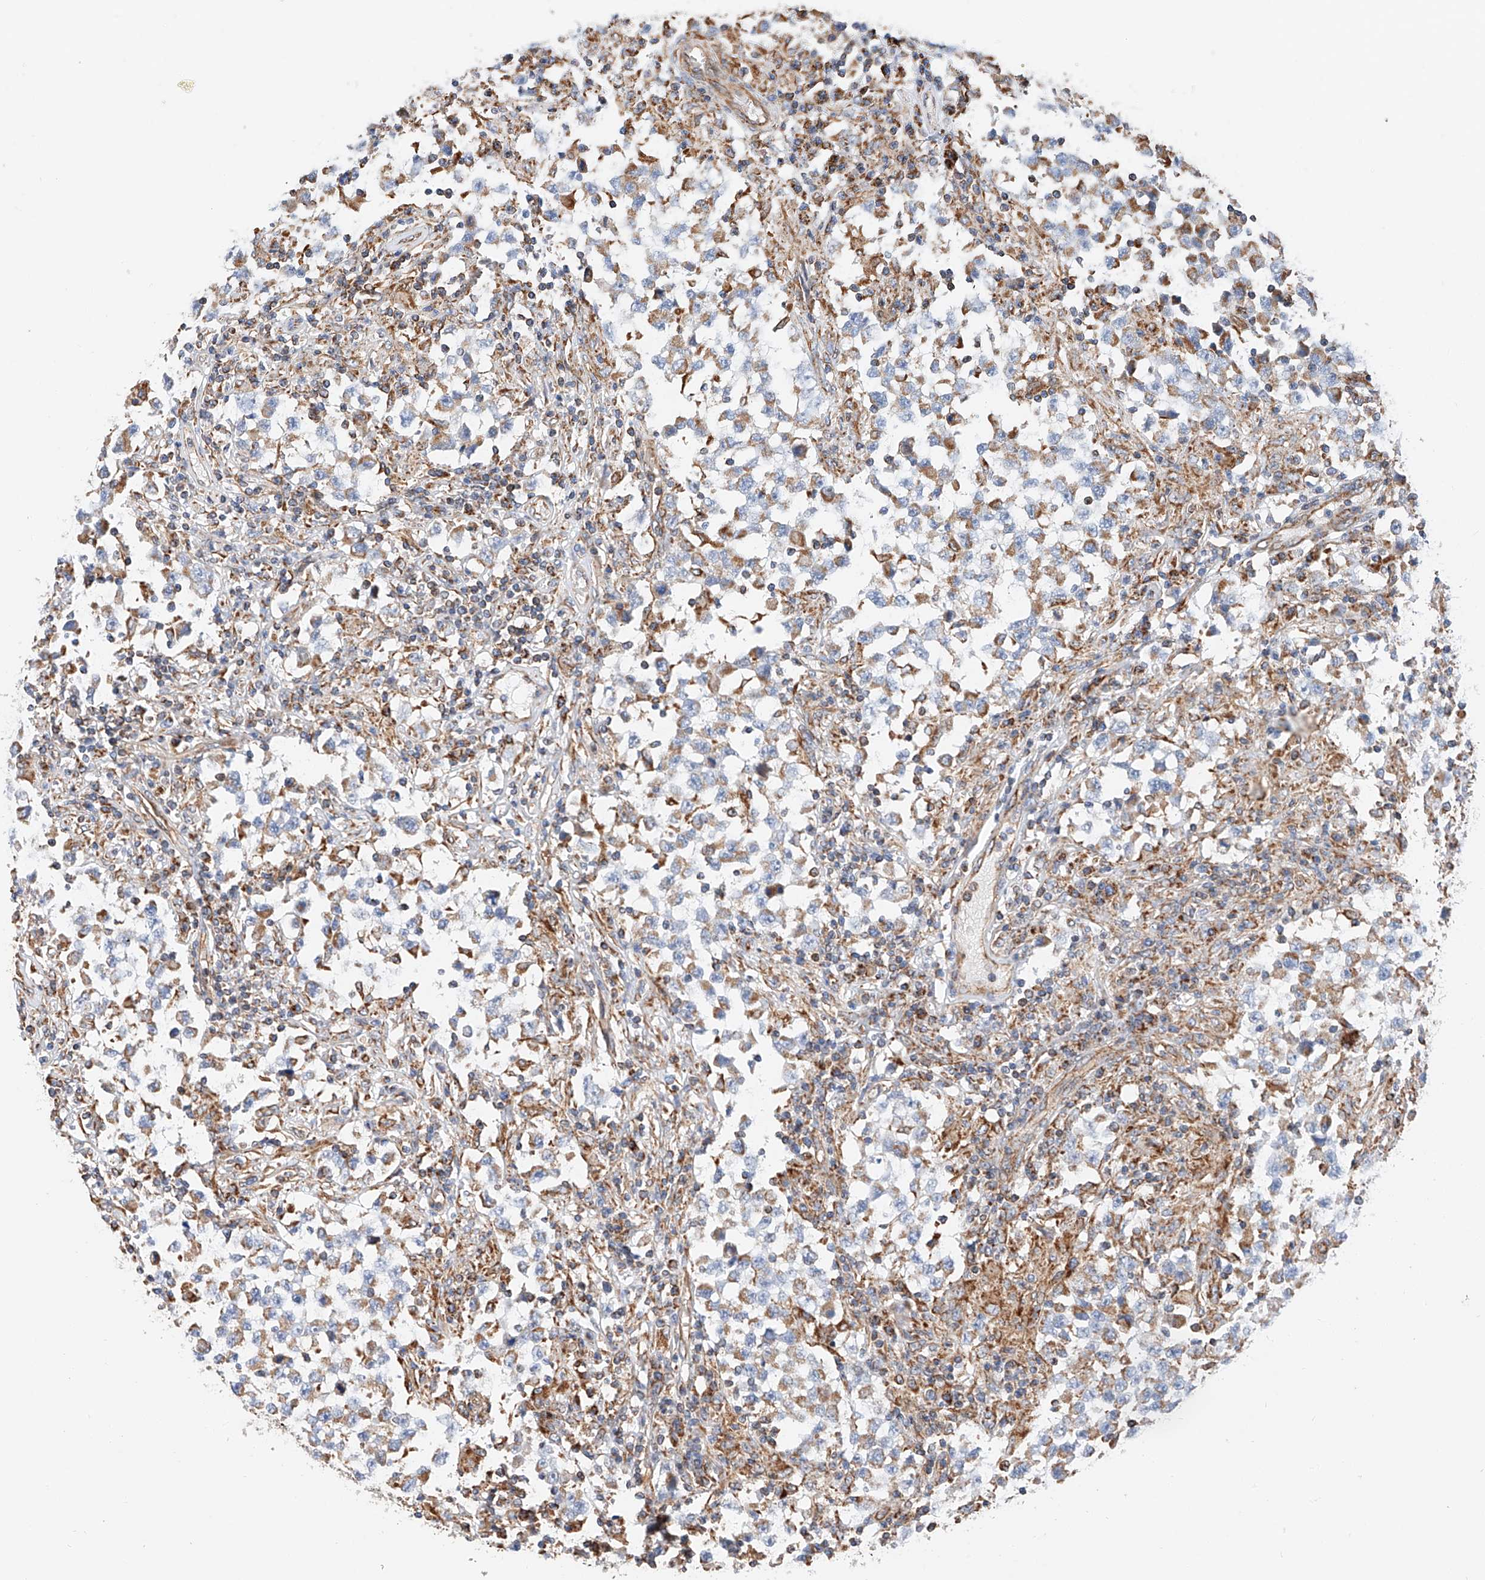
{"staining": {"intensity": "weak", "quantity": ">75%", "location": "cytoplasmic/membranous"}, "tissue": "testis cancer", "cell_type": "Tumor cells", "image_type": "cancer", "snomed": [{"axis": "morphology", "description": "Carcinoma, Embryonal, NOS"}, {"axis": "topography", "description": "Testis"}], "caption": "Human embryonal carcinoma (testis) stained with a brown dye demonstrates weak cytoplasmic/membranous positive staining in about >75% of tumor cells.", "gene": "NDUFV3", "patient": {"sex": "male", "age": 21}}